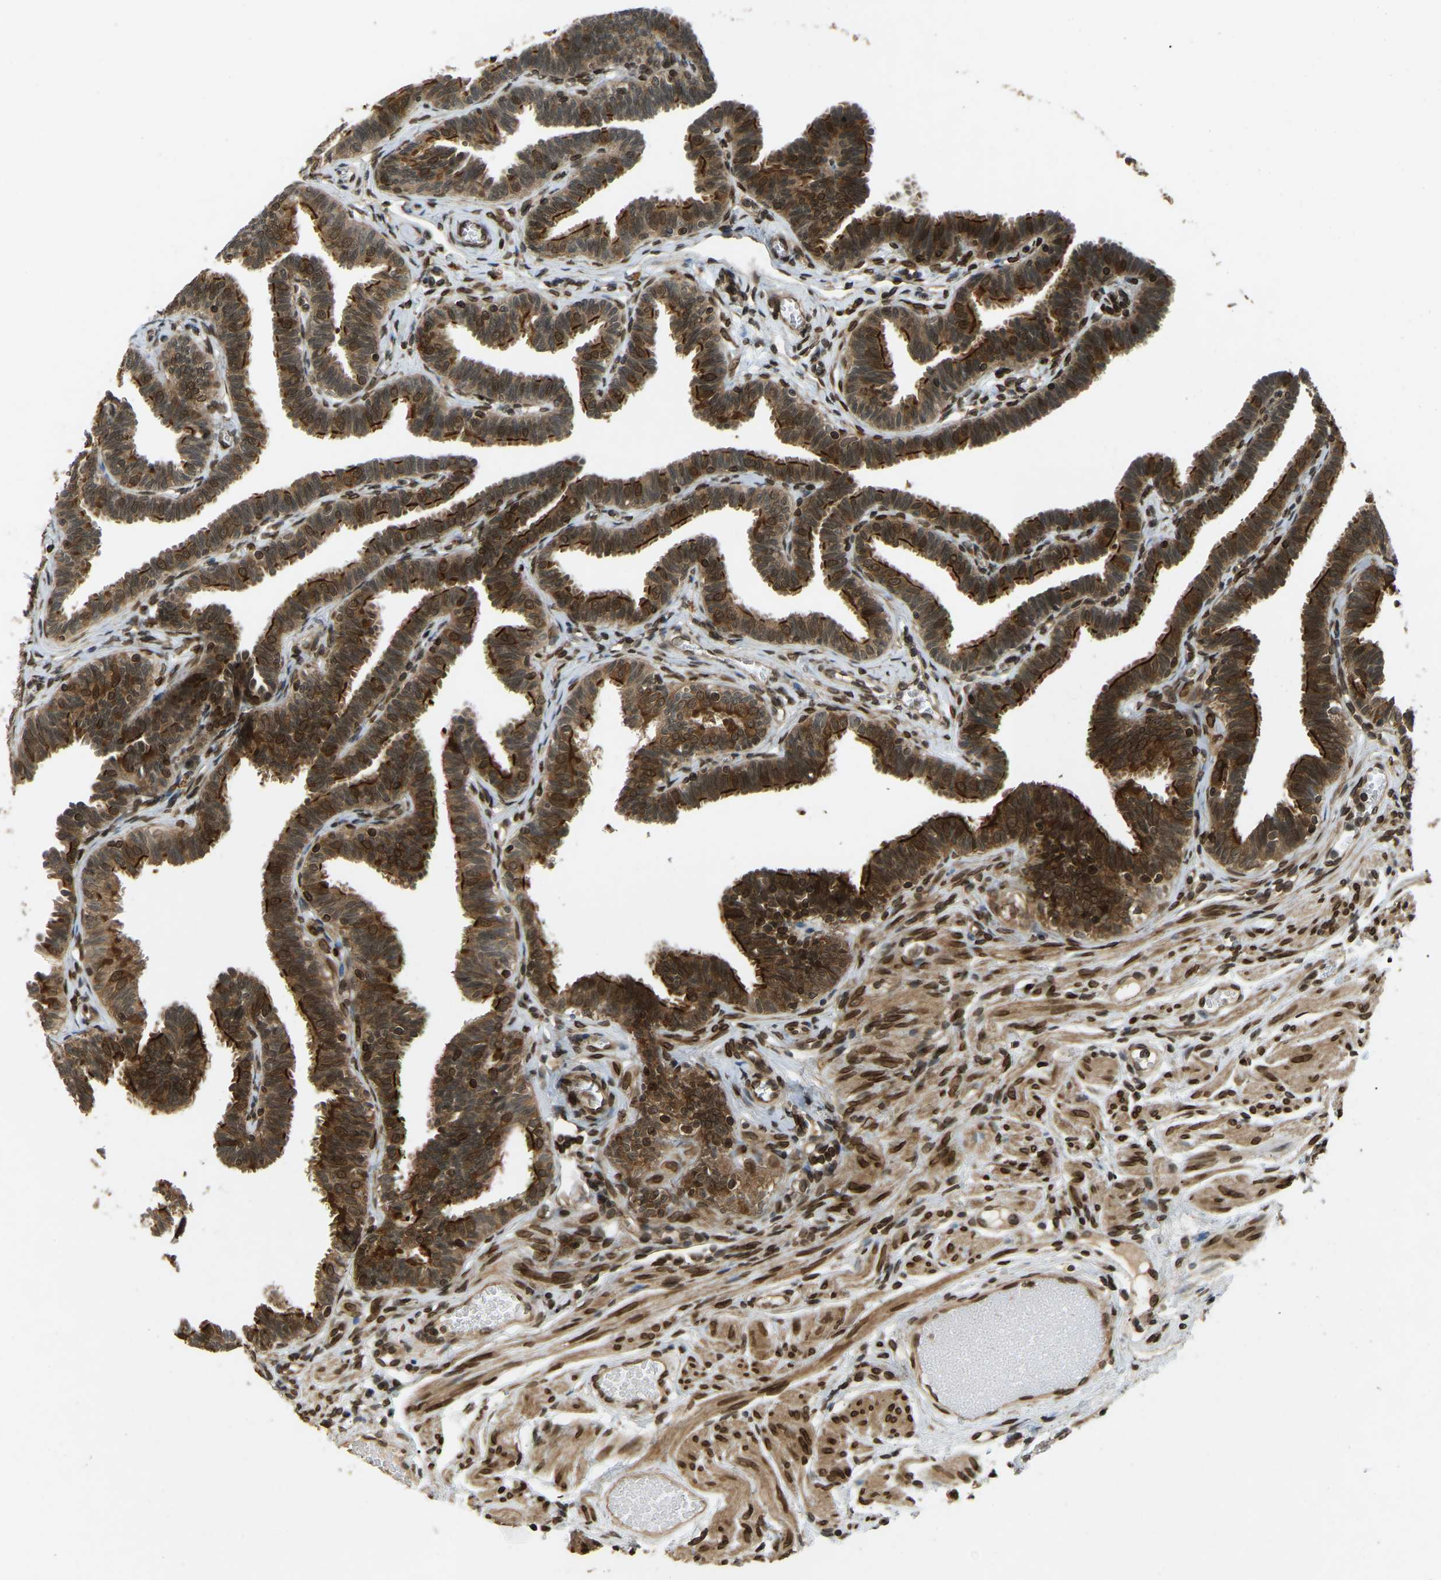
{"staining": {"intensity": "strong", "quantity": ">75%", "location": "cytoplasmic/membranous,nuclear"}, "tissue": "fallopian tube", "cell_type": "Glandular cells", "image_type": "normal", "snomed": [{"axis": "morphology", "description": "Normal tissue, NOS"}, {"axis": "topography", "description": "Fallopian tube"}, {"axis": "topography", "description": "Ovary"}], "caption": "Protein analysis of normal fallopian tube displays strong cytoplasmic/membranous,nuclear expression in about >75% of glandular cells. (Stains: DAB (3,3'-diaminobenzidine) in brown, nuclei in blue, Microscopy: brightfield microscopy at high magnification).", "gene": "SYNE1", "patient": {"sex": "female", "age": 23}}